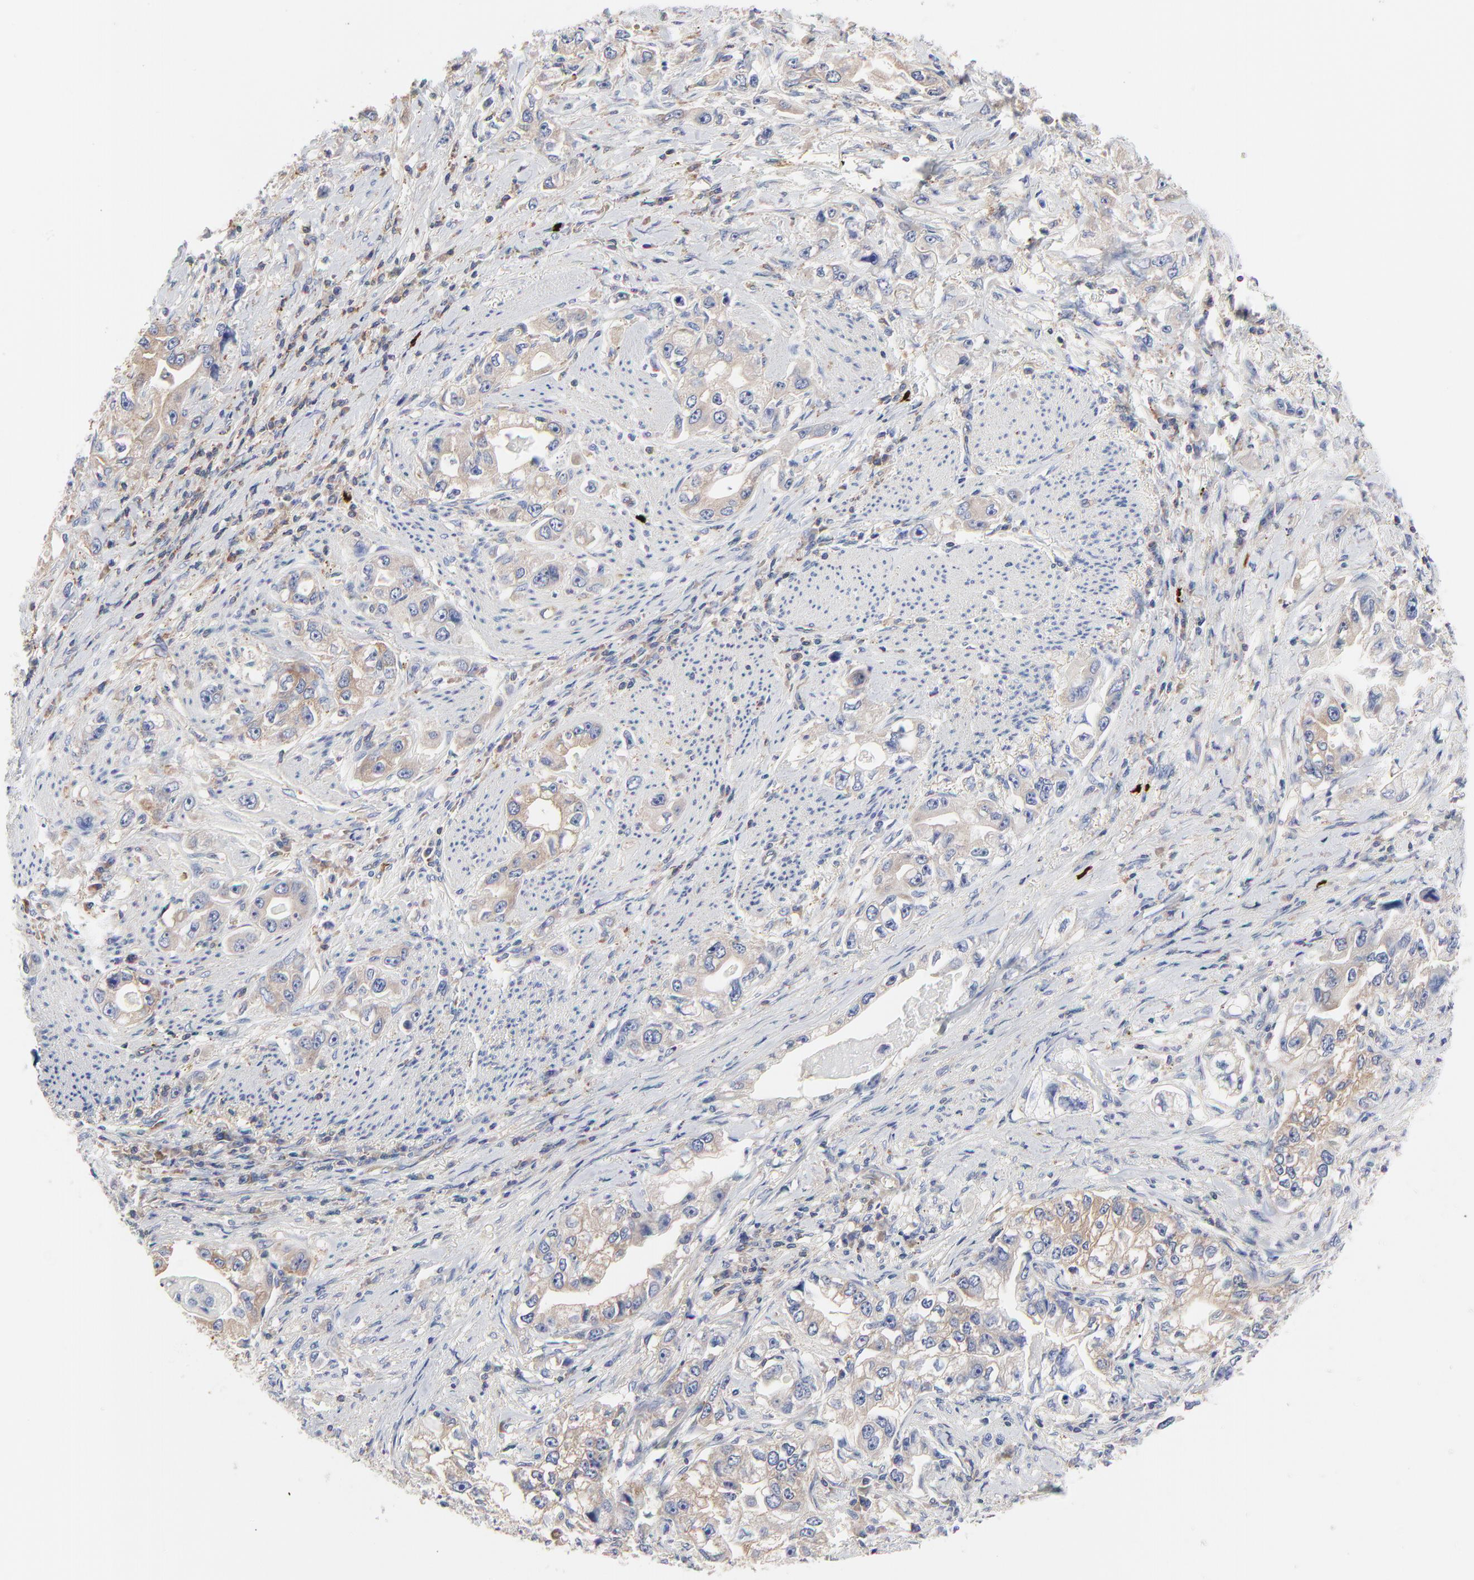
{"staining": {"intensity": "moderate", "quantity": ">75%", "location": "cytoplasmic/membranous"}, "tissue": "stomach cancer", "cell_type": "Tumor cells", "image_type": "cancer", "snomed": [{"axis": "morphology", "description": "Adenocarcinoma, NOS"}, {"axis": "topography", "description": "Stomach, lower"}], "caption": "About >75% of tumor cells in human stomach cancer (adenocarcinoma) demonstrate moderate cytoplasmic/membranous protein positivity as visualized by brown immunohistochemical staining.", "gene": "CD2AP", "patient": {"sex": "female", "age": 93}}